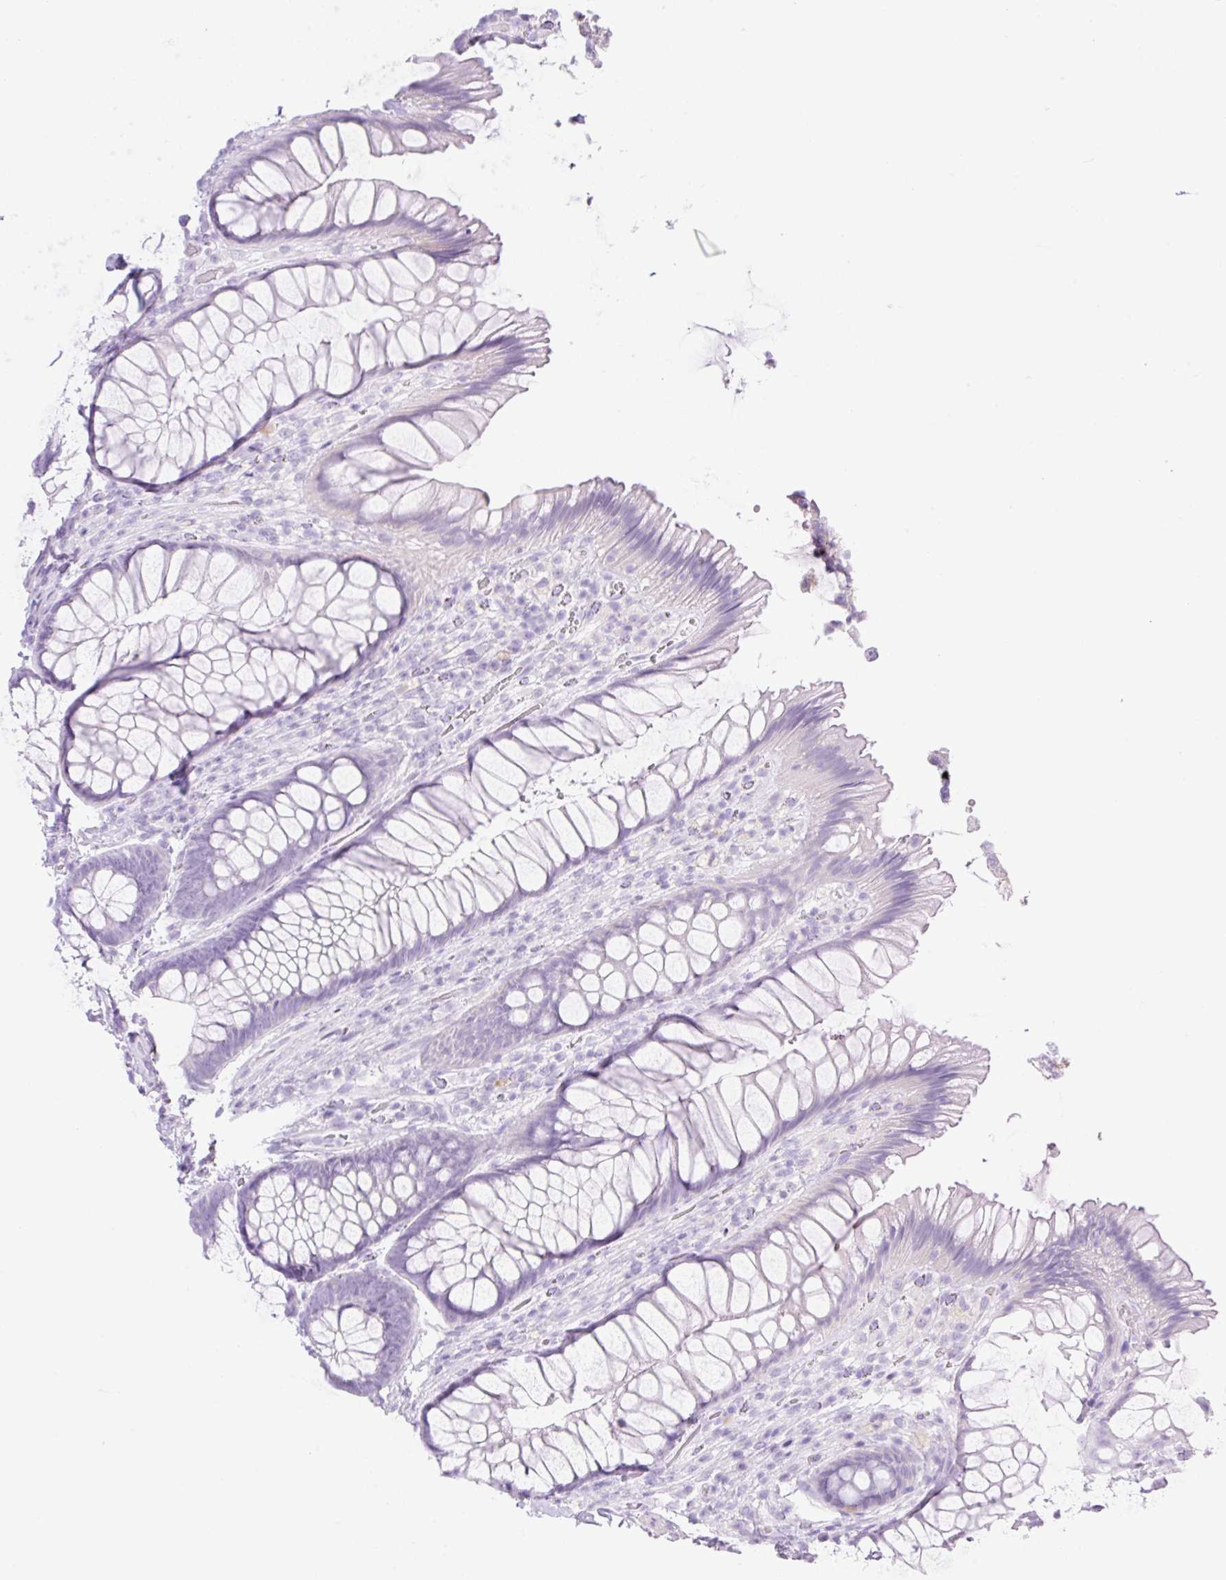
{"staining": {"intensity": "negative", "quantity": "none", "location": "none"}, "tissue": "rectum", "cell_type": "Glandular cells", "image_type": "normal", "snomed": [{"axis": "morphology", "description": "Normal tissue, NOS"}, {"axis": "topography", "description": "Rectum"}], "caption": "Immunohistochemistry (IHC) of normal human rectum displays no positivity in glandular cells.", "gene": "PALM3", "patient": {"sex": "male", "age": 53}}